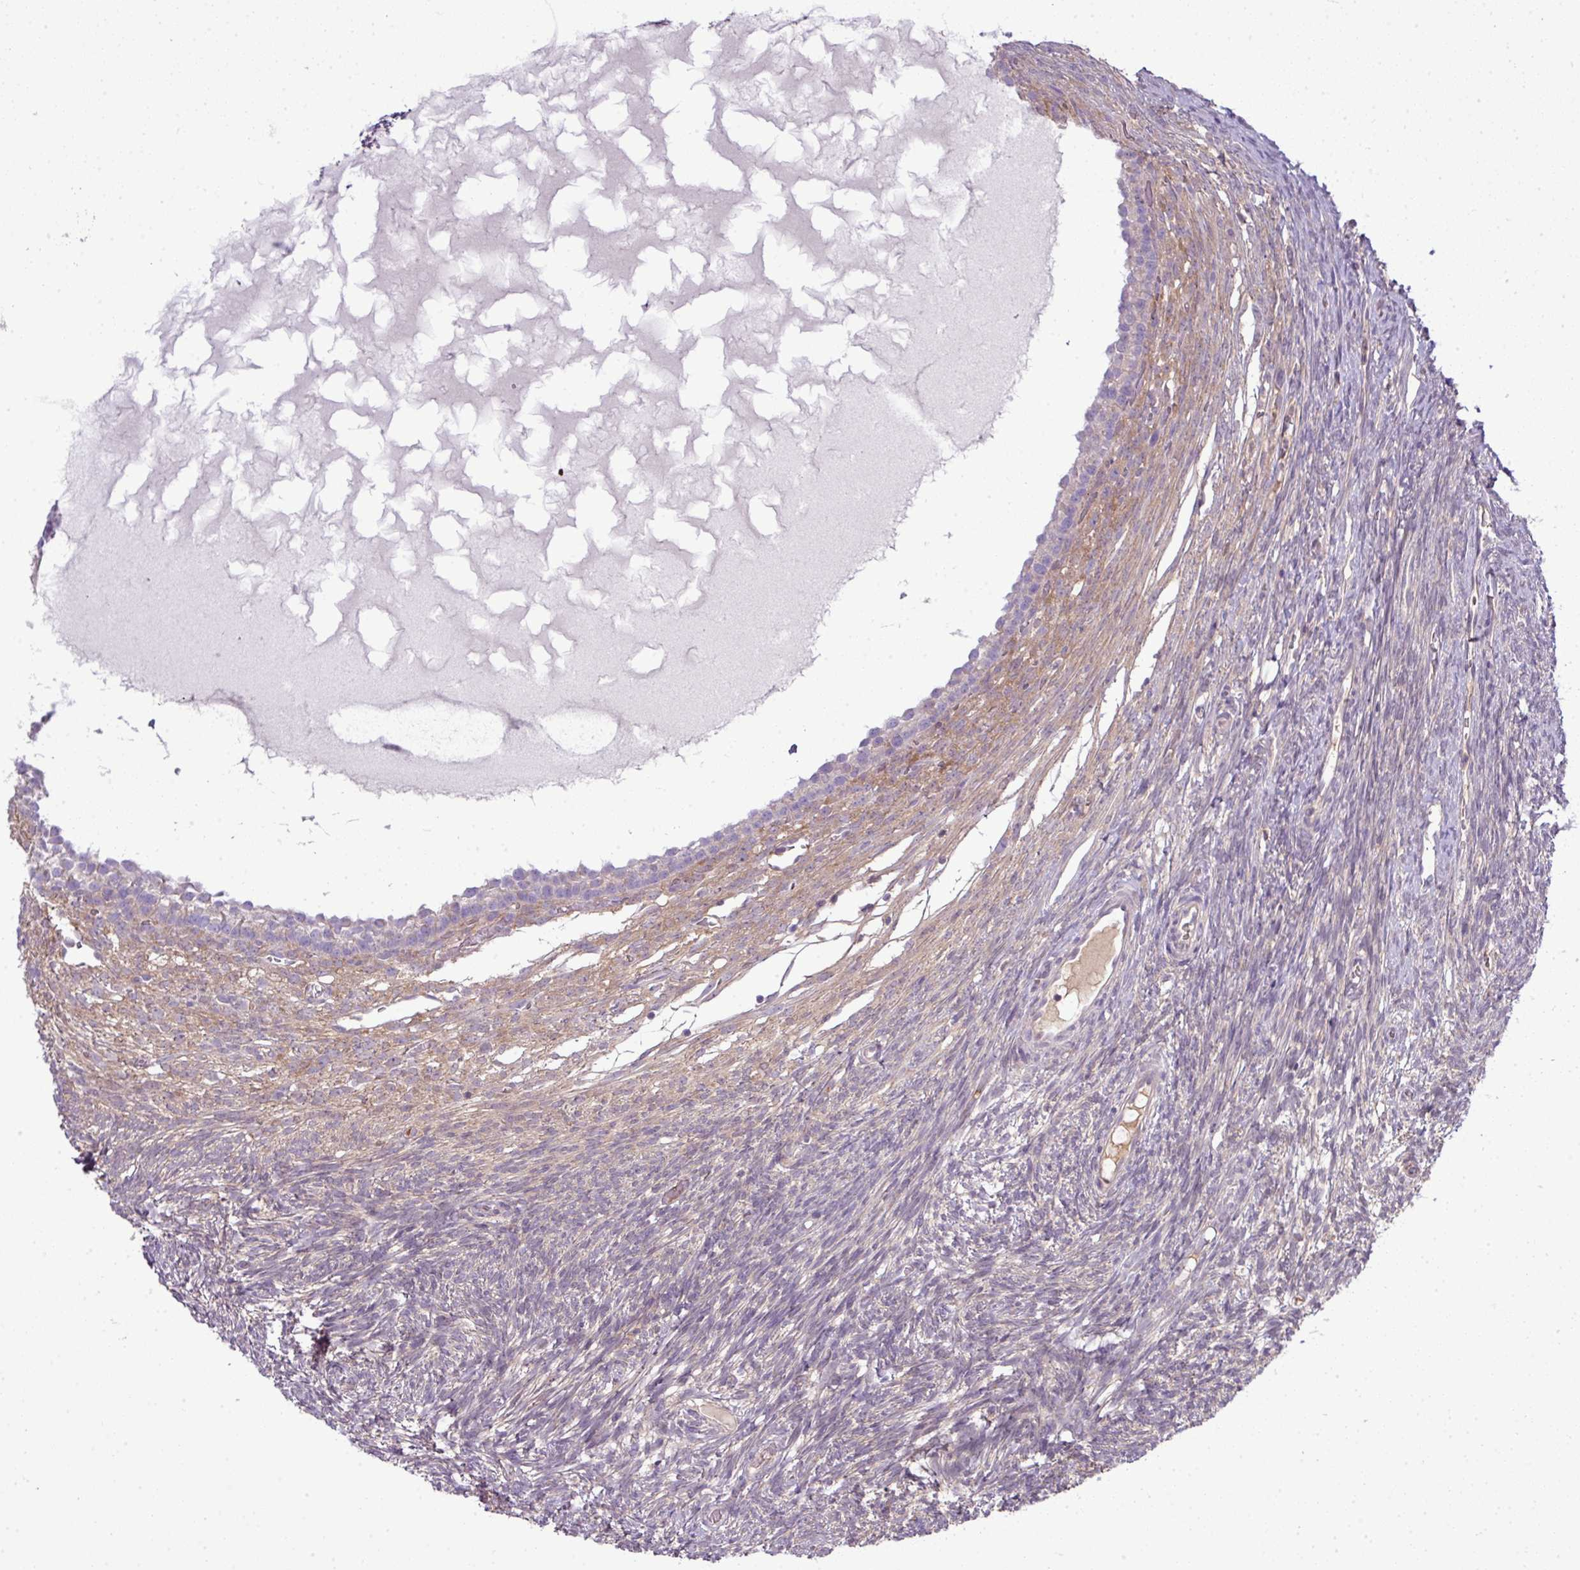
{"staining": {"intensity": "negative", "quantity": "none", "location": "none"}, "tissue": "ovary", "cell_type": "Ovarian stroma cells", "image_type": "normal", "snomed": [{"axis": "morphology", "description": "Normal tissue, NOS"}, {"axis": "topography", "description": "Ovary"}], "caption": "Immunohistochemistry (IHC) histopathology image of normal ovary: human ovary stained with DAB (3,3'-diaminobenzidine) reveals no significant protein expression in ovarian stroma cells. (Brightfield microscopy of DAB IHC at high magnification).", "gene": "STAT5A", "patient": {"sex": "female", "age": 39}}